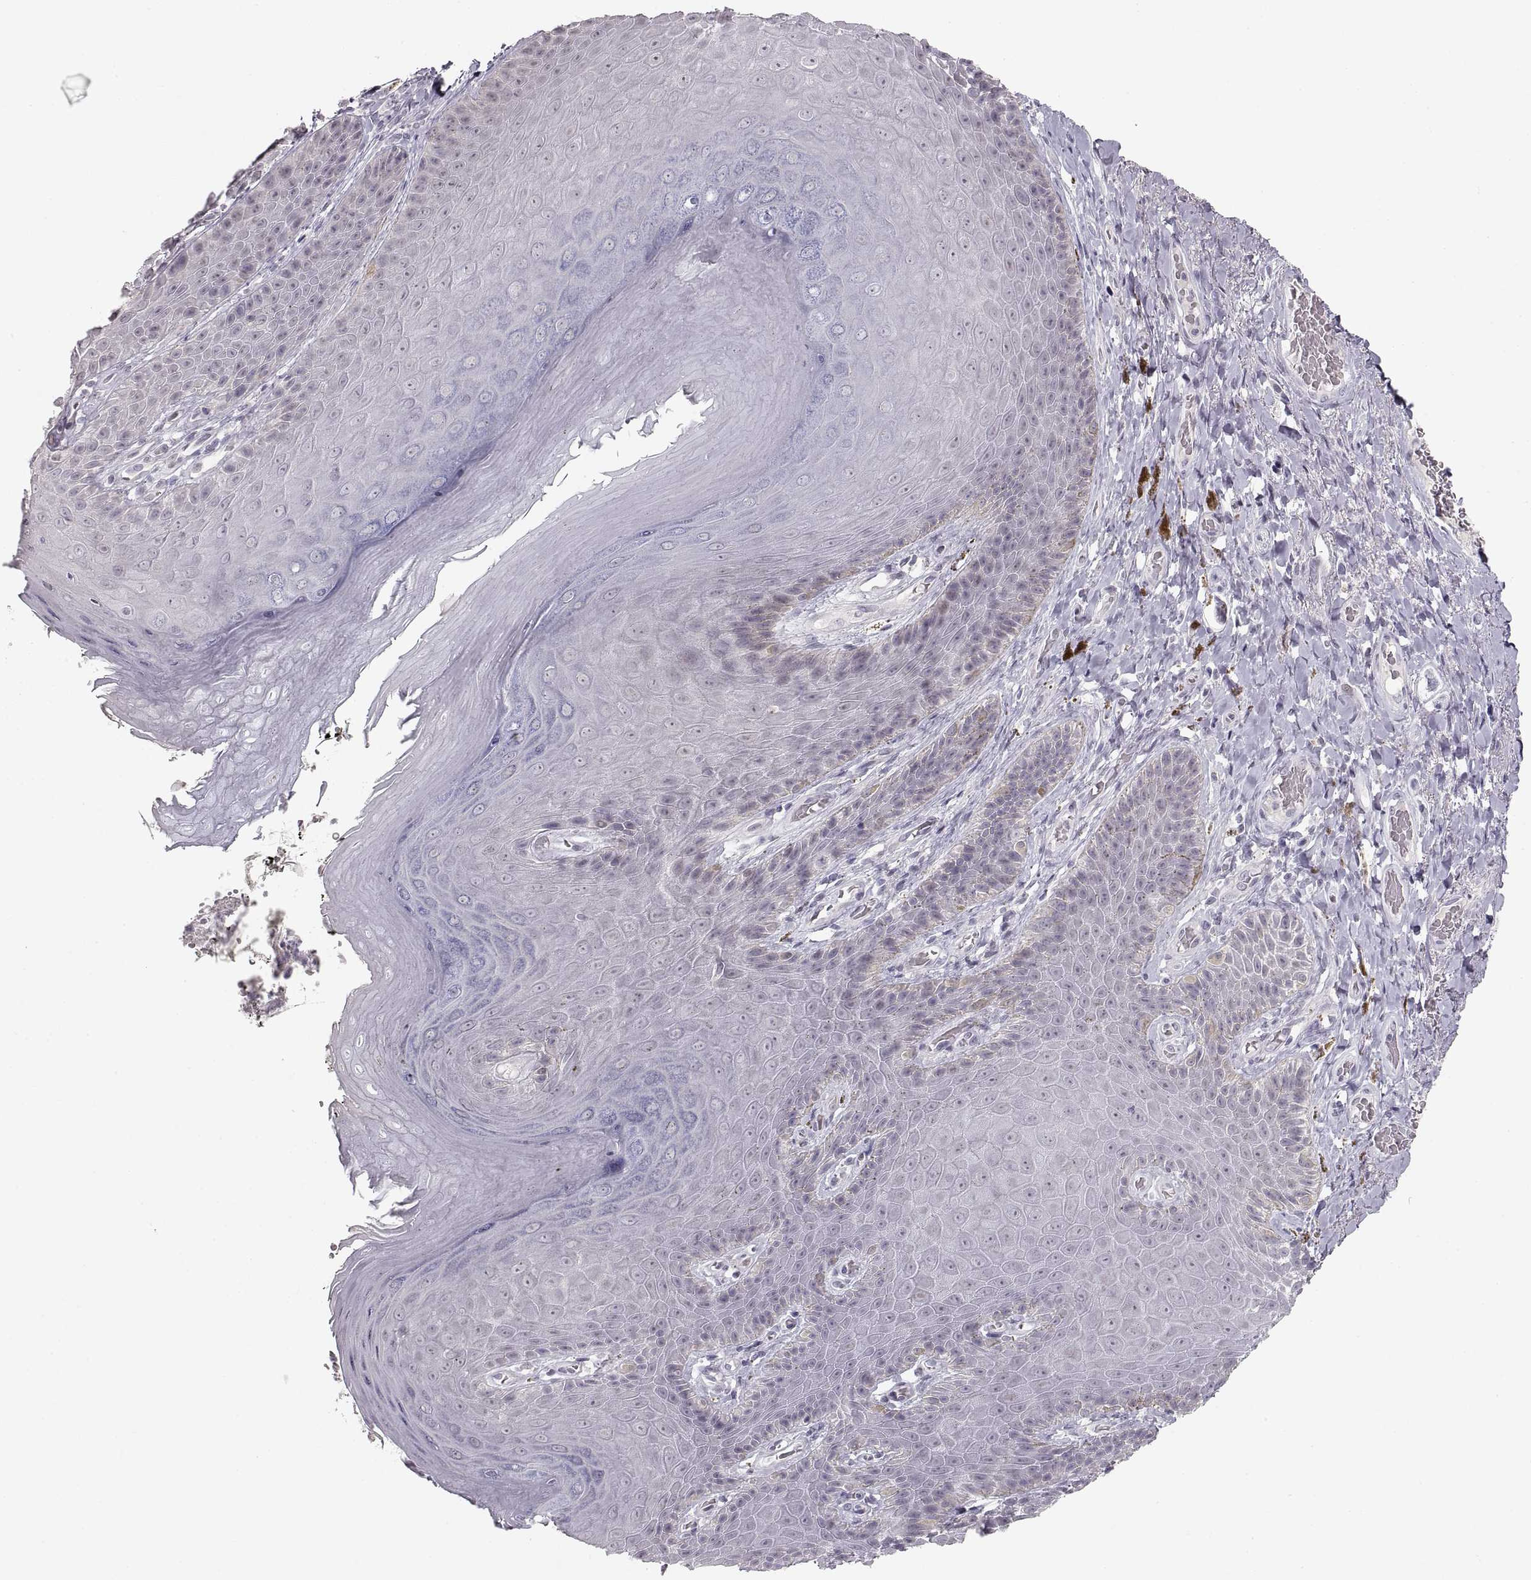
{"staining": {"intensity": "weak", "quantity": "<25%", "location": "cytoplasmic/membranous"}, "tissue": "skin", "cell_type": "Epidermal cells", "image_type": "normal", "snomed": [{"axis": "morphology", "description": "Normal tissue, NOS"}, {"axis": "topography", "description": "Skeletal muscle"}, {"axis": "topography", "description": "Anal"}, {"axis": "topography", "description": "Peripheral nerve tissue"}], "caption": "IHC of unremarkable skin reveals no positivity in epidermal cells.", "gene": "PCSK2", "patient": {"sex": "male", "age": 53}}